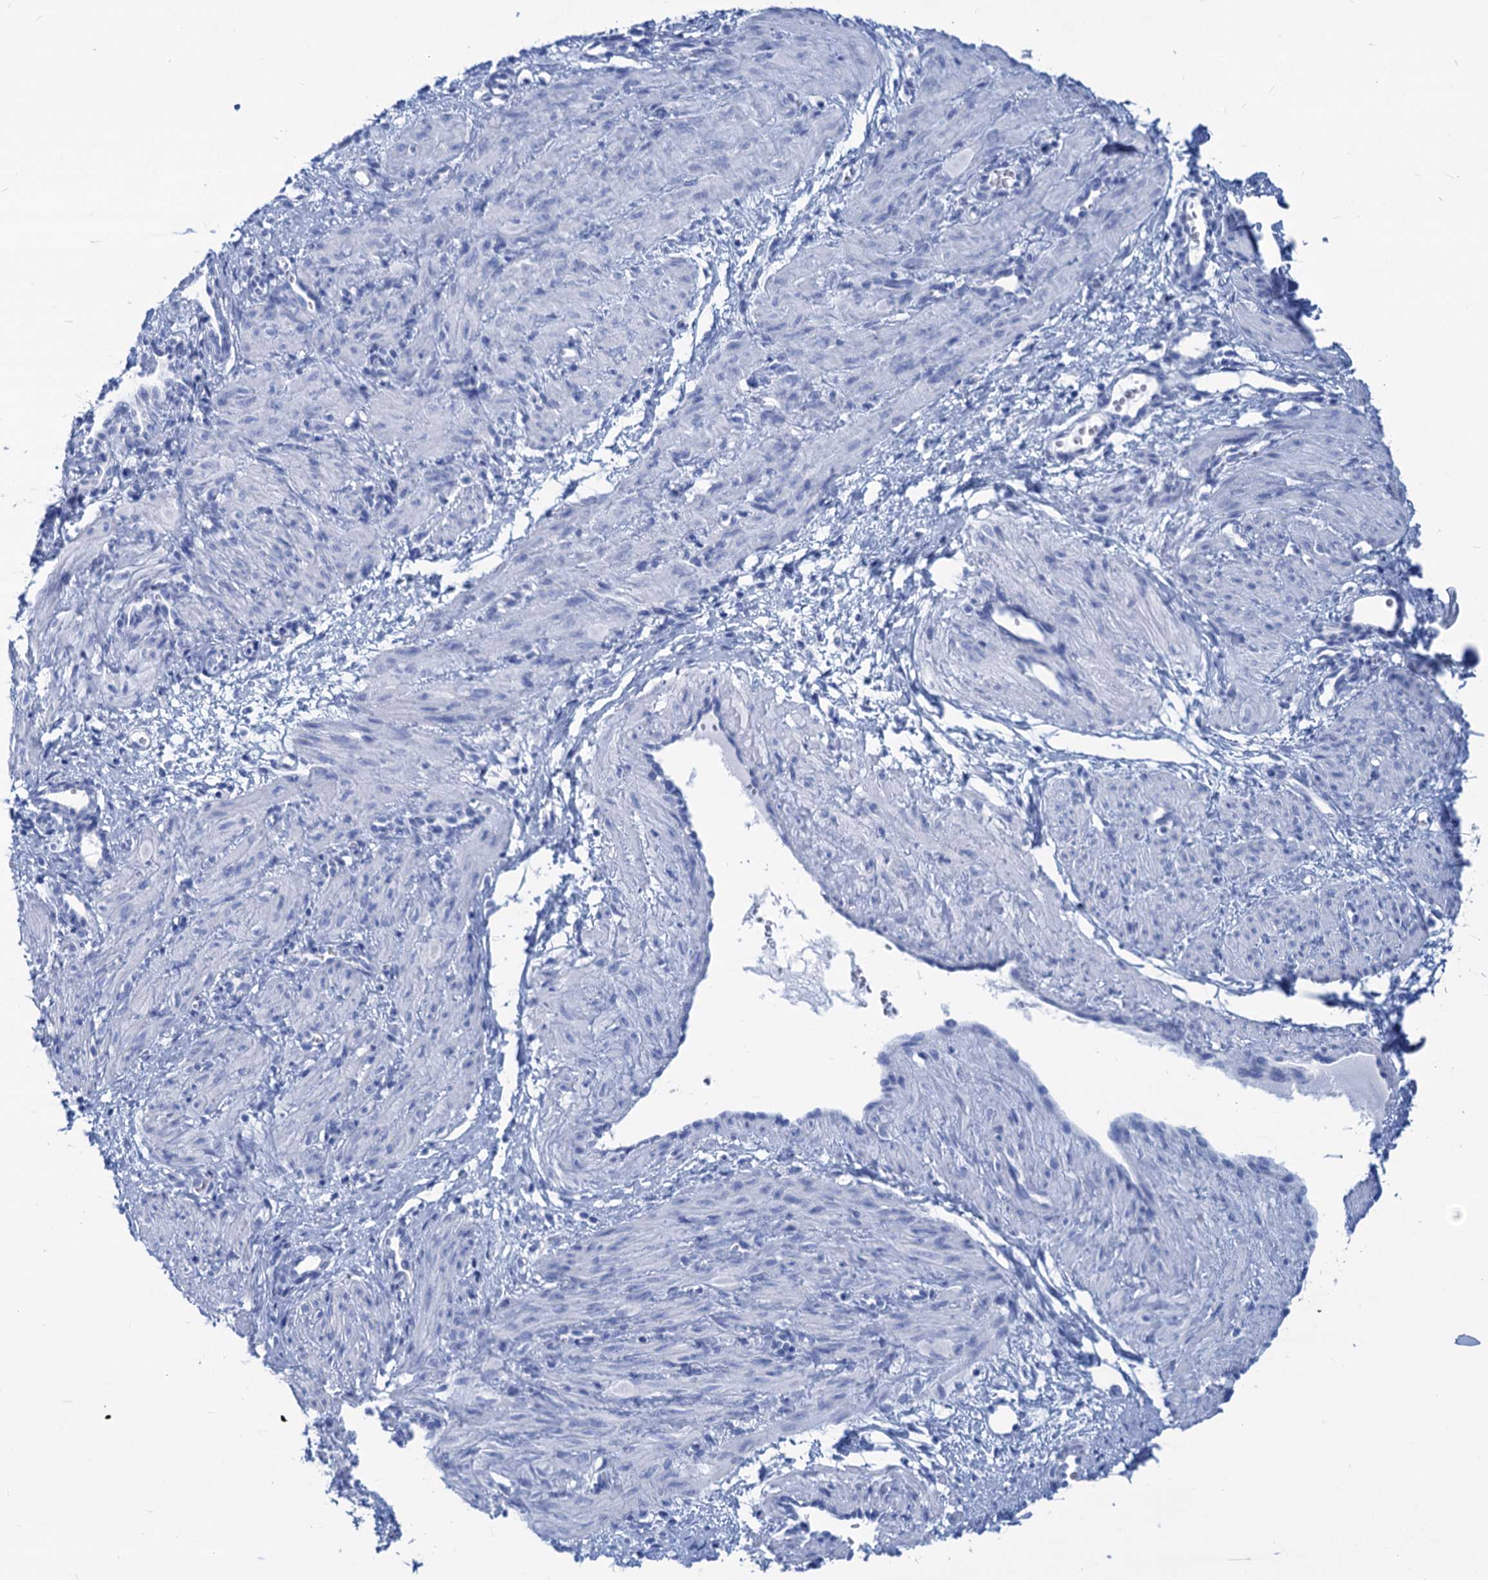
{"staining": {"intensity": "negative", "quantity": "none", "location": "none"}, "tissue": "smooth muscle", "cell_type": "Smooth muscle cells", "image_type": "normal", "snomed": [{"axis": "morphology", "description": "Normal tissue, NOS"}, {"axis": "topography", "description": "Endometrium"}], "caption": "The histopathology image displays no significant staining in smooth muscle cells of smooth muscle. (DAB IHC visualized using brightfield microscopy, high magnification).", "gene": "CABYR", "patient": {"sex": "female", "age": 33}}